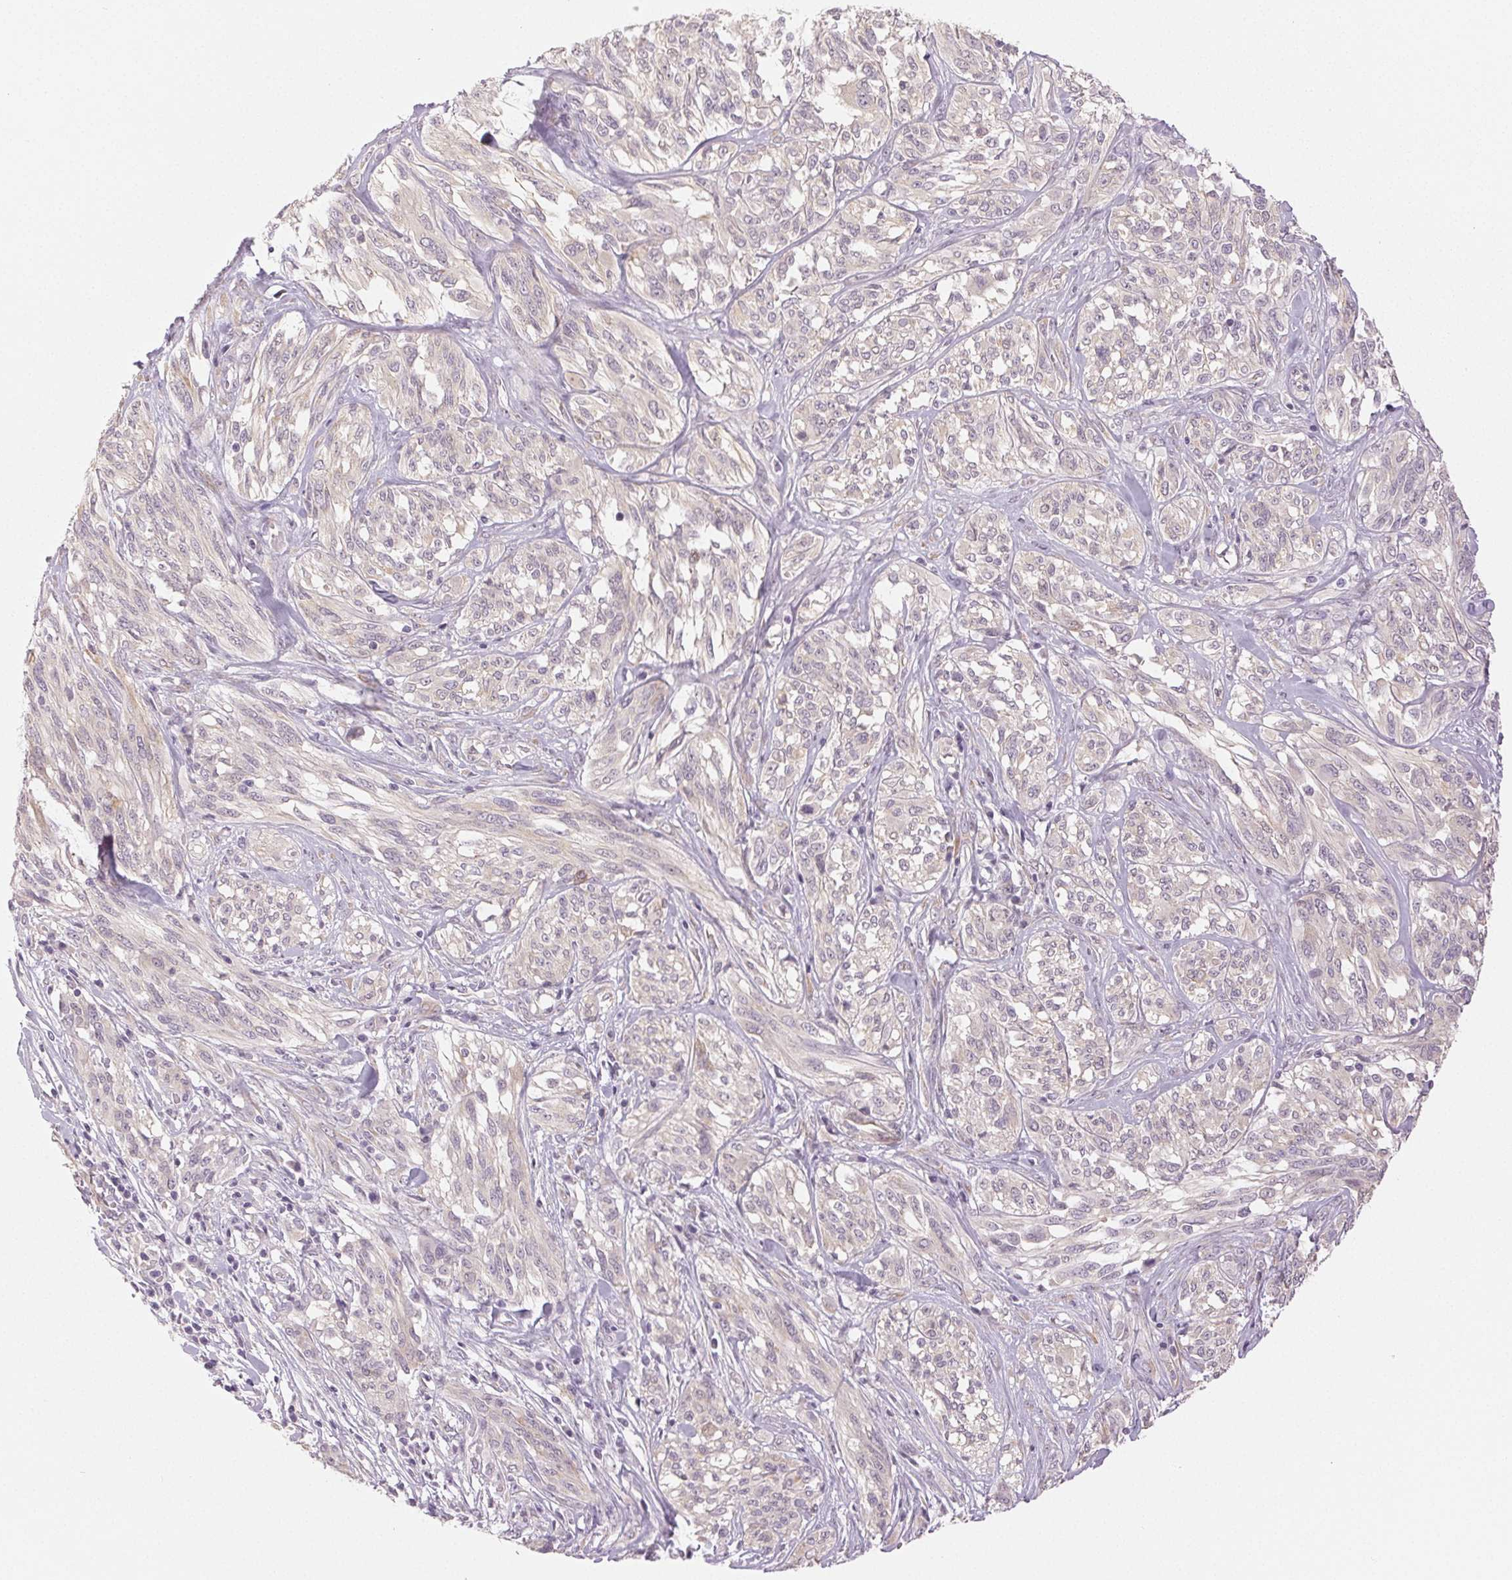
{"staining": {"intensity": "negative", "quantity": "none", "location": "none"}, "tissue": "melanoma", "cell_type": "Tumor cells", "image_type": "cancer", "snomed": [{"axis": "morphology", "description": "Malignant melanoma, NOS"}, {"axis": "topography", "description": "Skin"}], "caption": "An image of human melanoma is negative for staining in tumor cells. (DAB (3,3'-diaminobenzidine) immunohistochemistry (IHC) visualized using brightfield microscopy, high magnification).", "gene": "MAP1LC3A", "patient": {"sex": "female", "age": 91}}